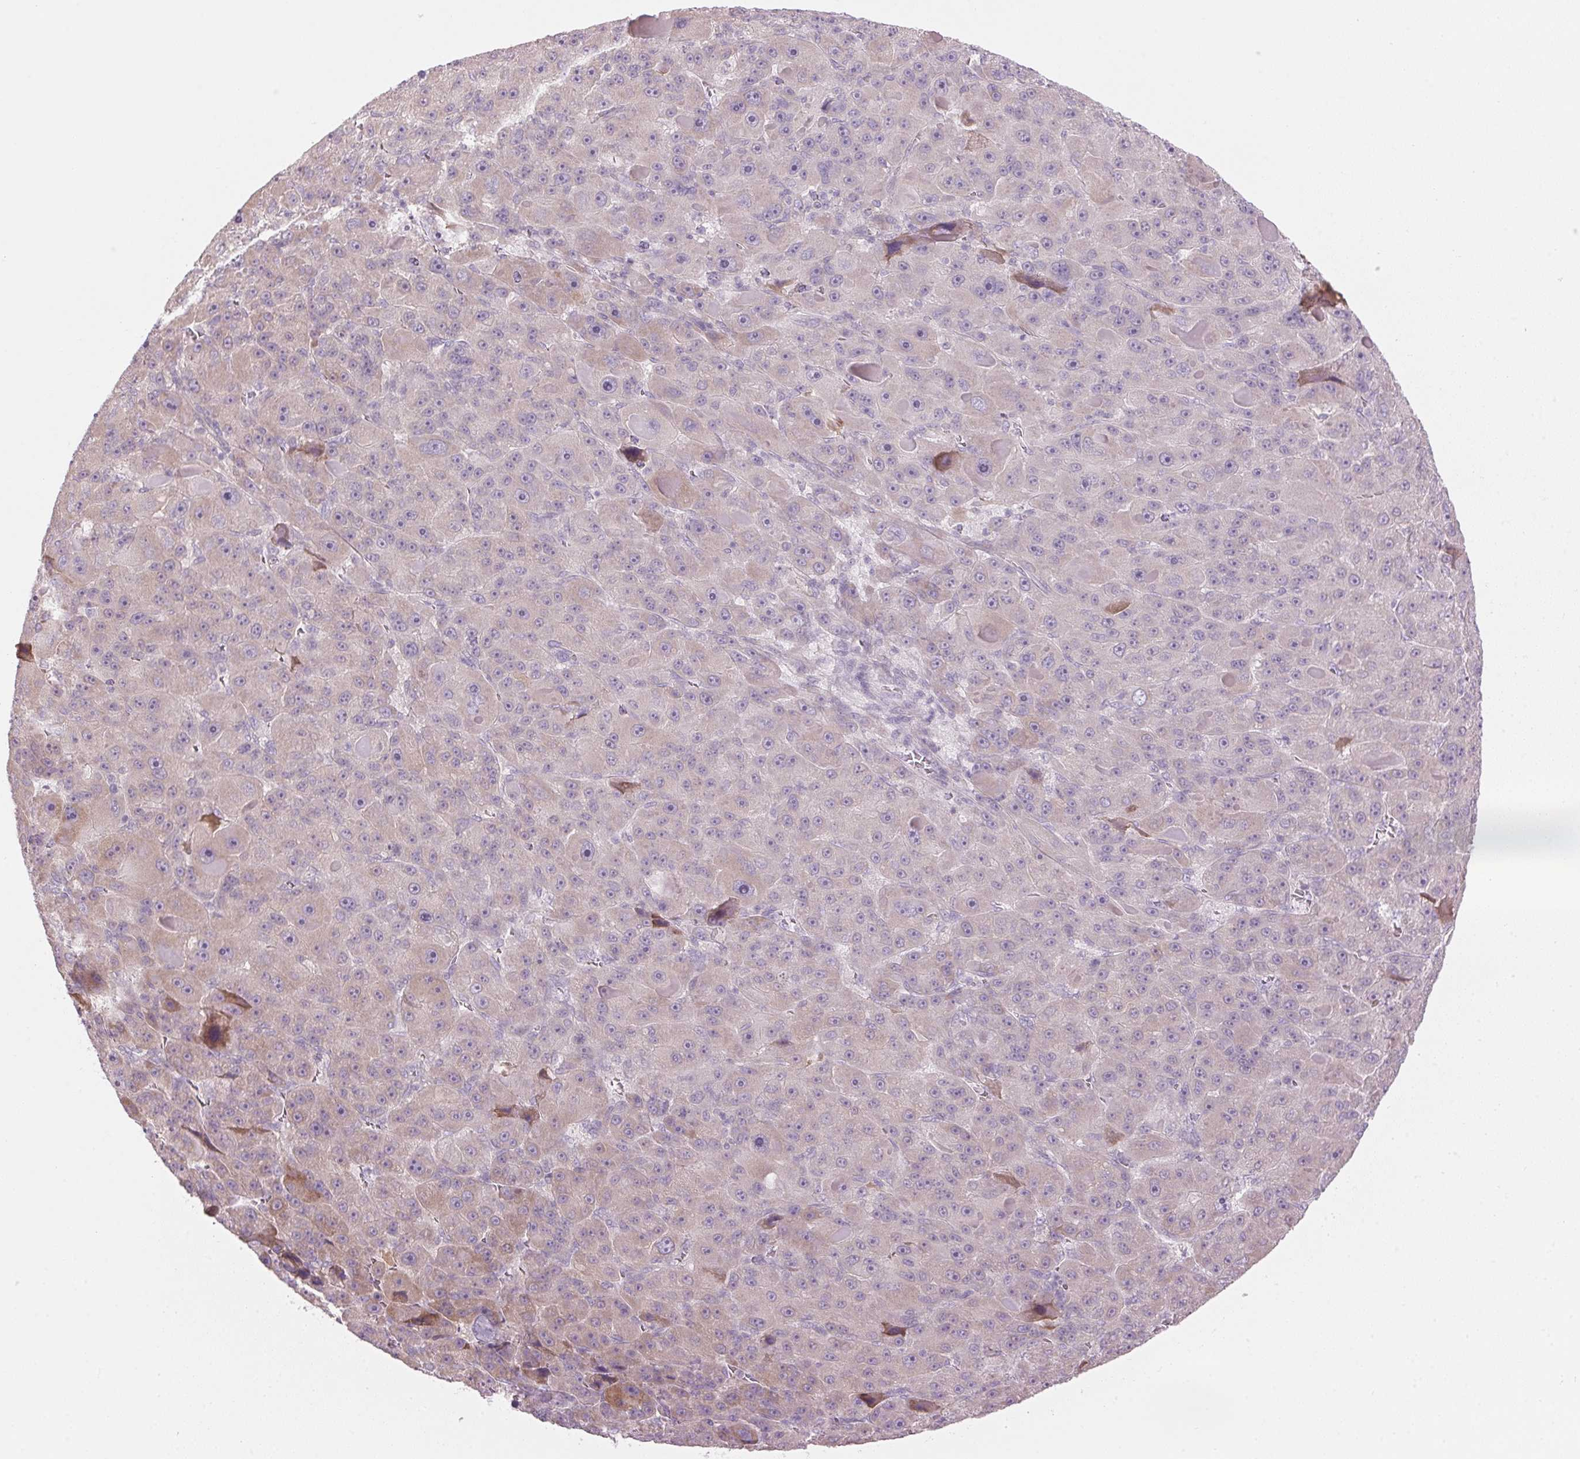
{"staining": {"intensity": "weak", "quantity": "<25%", "location": "cytoplasmic/membranous"}, "tissue": "liver cancer", "cell_type": "Tumor cells", "image_type": "cancer", "snomed": [{"axis": "morphology", "description": "Carcinoma, Hepatocellular, NOS"}, {"axis": "topography", "description": "Liver"}], "caption": "DAB immunohistochemical staining of liver cancer (hepatocellular carcinoma) demonstrates no significant positivity in tumor cells. (Immunohistochemistry (ihc), brightfield microscopy, high magnification).", "gene": "GNMT", "patient": {"sex": "male", "age": 76}}